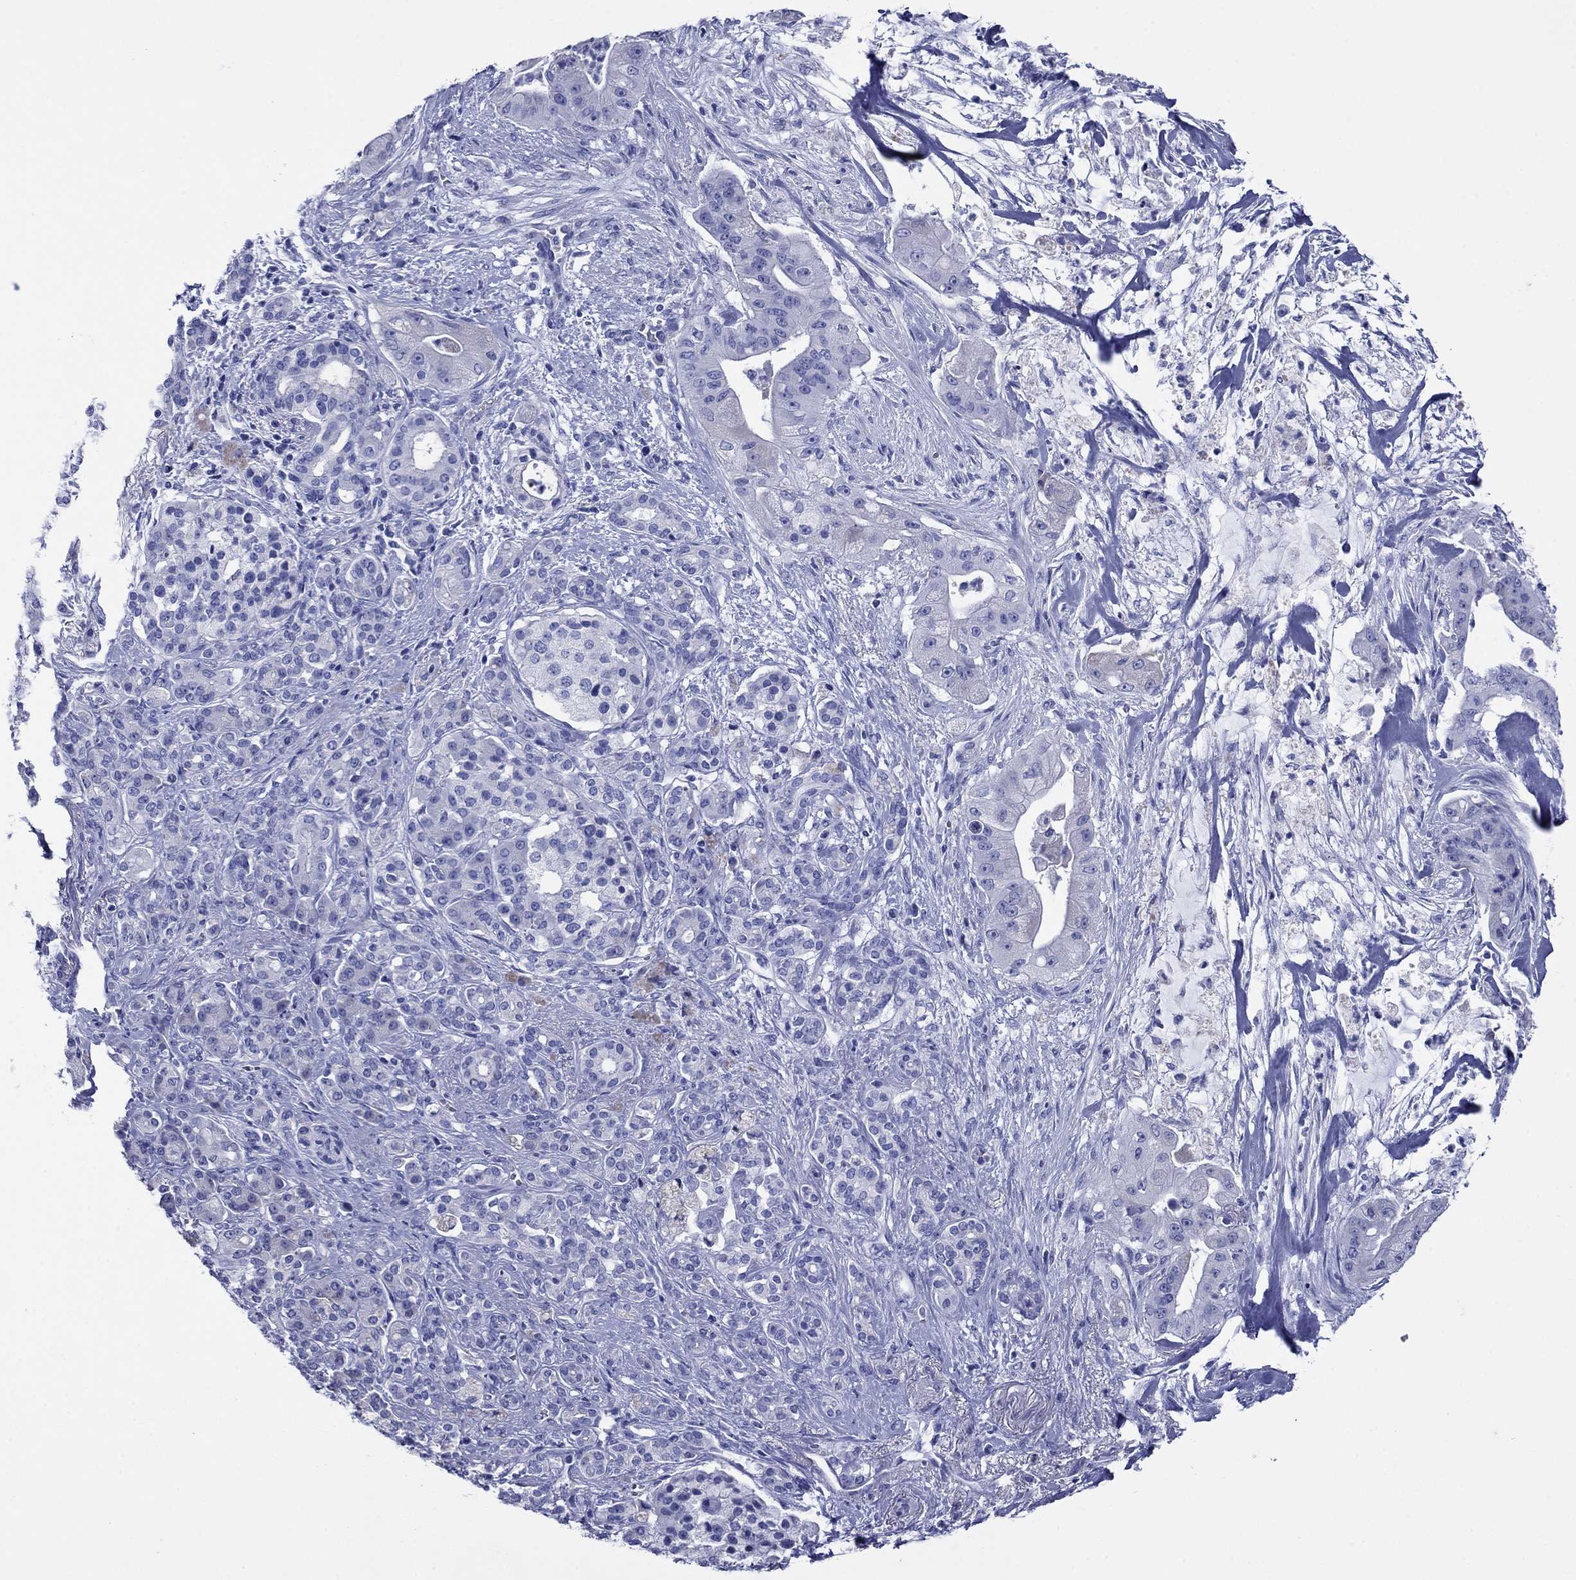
{"staining": {"intensity": "negative", "quantity": "none", "location": "none"}, "tissue": "pancreatic cancer", "cell_type": "Tumor cells", "image_type": "cancer", "snomed": [{"axis": "morphology", "description": "Normal tissue, NOS"}, {"axis": "morphology", "description": "Inflammation, NOS"}, {"axis": "morphology", "description": "Adenocarcinoma, NOS"}, {"axis": "topography", "description": "Pancreas"}], "caption": "Immunohistochemistry image of neoplastic tissue: human pancreatic adenocarcinoma stained with DAB (3,3'-diaminobenzidine) displays no significant protein positivity in tumor cells. Nuclei are stained in blue.", "gene": "GIP", "patient": {"sex": "male", "age": 57}}